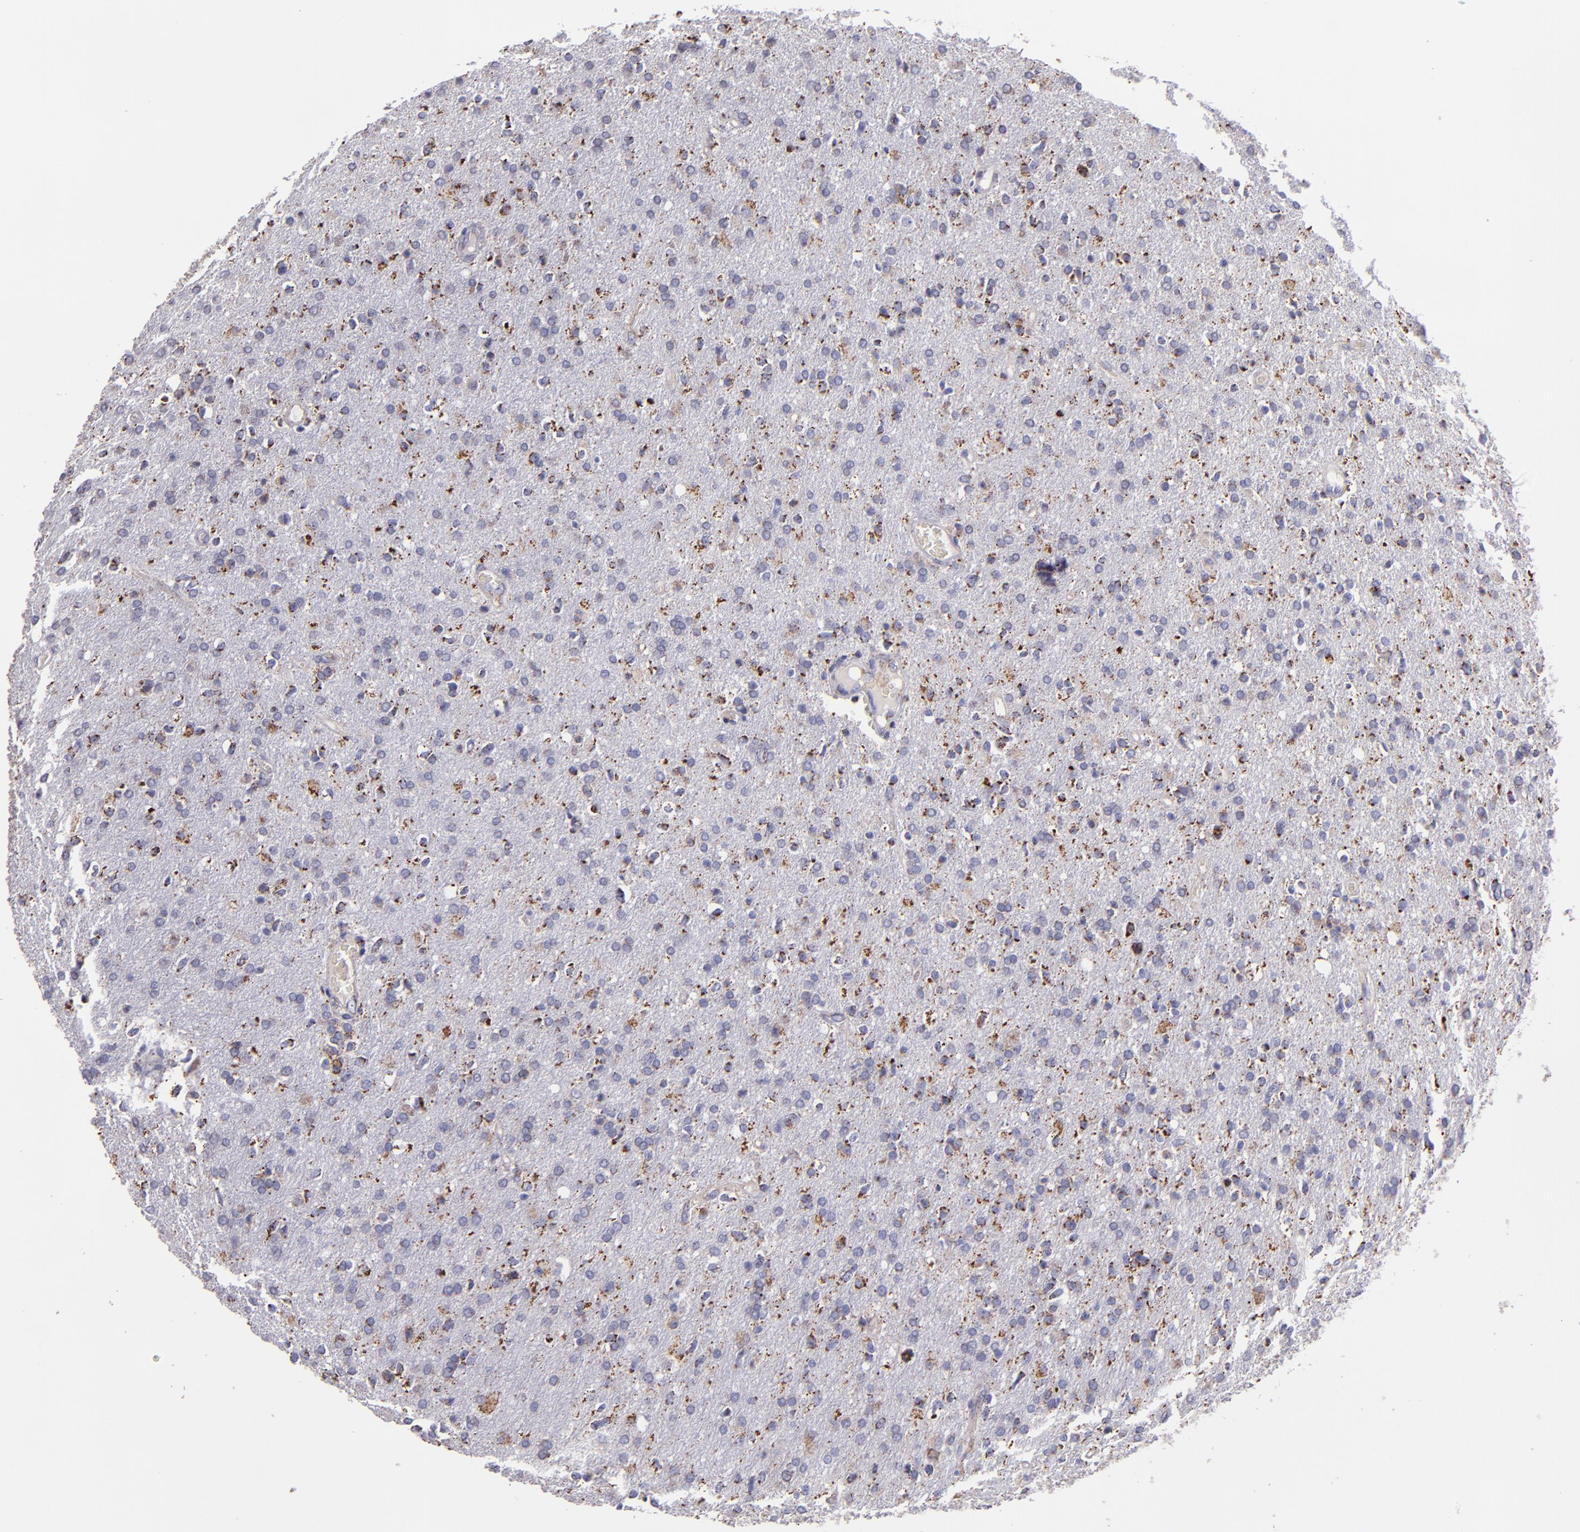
{"staining": {"intensity": "moderate", "quantity": "25%-75%", "location": "cytoplasmic/membranous"}, "tissue": "glioma", "cell_type": "Tumor cells", "image_type": "cancer", "snomed": [{"axis": "morphology", "description": "Glioma, malignant, High grade"}, {"axis": "topography", "description": "Brain"}], "caption": "IHC (DAB (3,3'-diaminobenzidine)) staining of human glioma exhibits moderate cytoplasmic/membranous protein expression in approximately 25%-75% of tumor cells.", "gene": "HSPD1", "patient": {"sex": "male", "age": 33}}